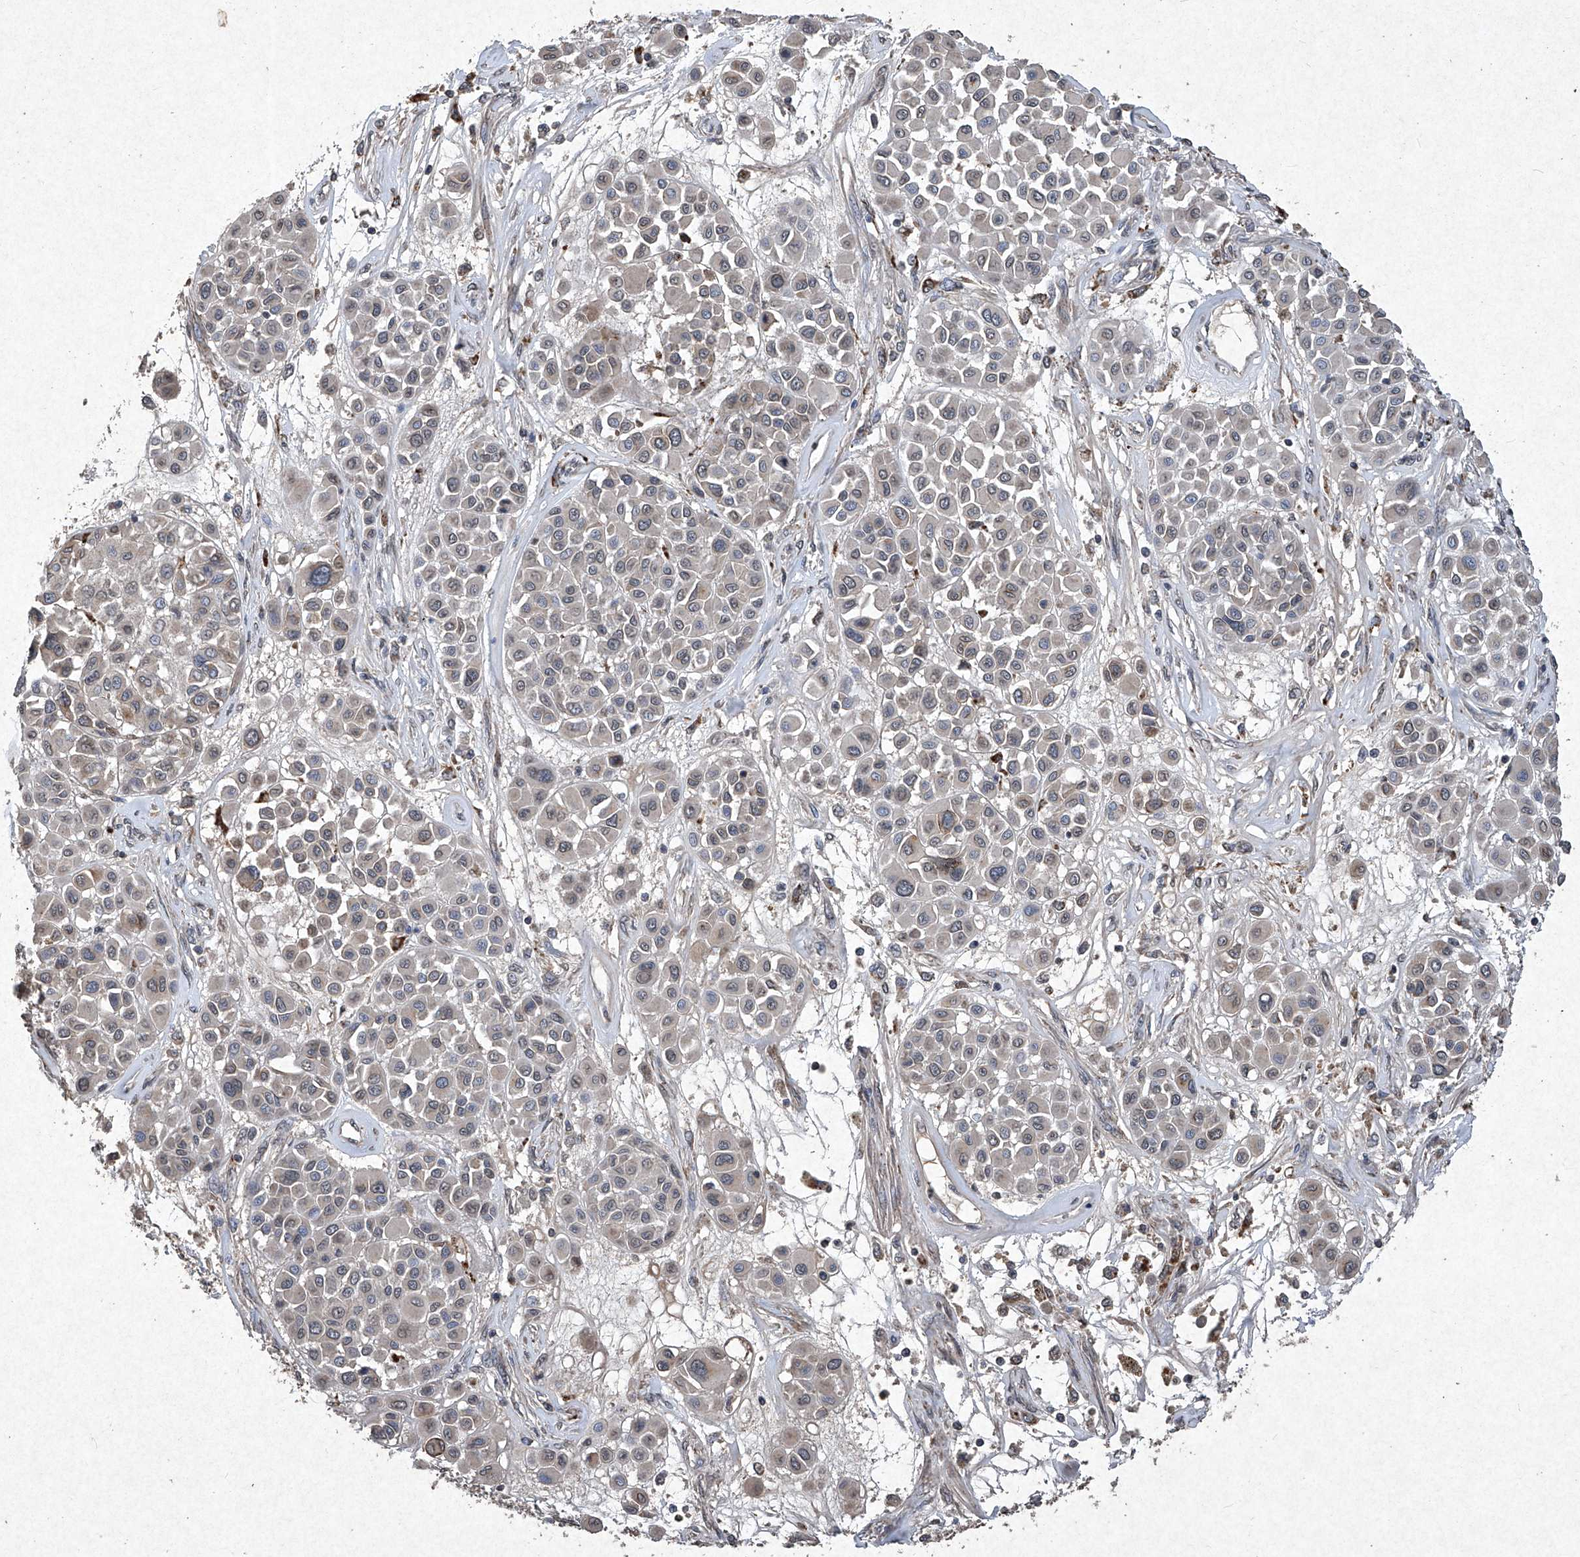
{"staining": {"intensity": "negative", "quantity": "none", "location": "none"}, "tissue": "melanoma", "cell_type": "Tumor cells", "image_type": "cancer", "snomed": [{"axis": "morphology", "description": "Malignant melanoma, Metastatic site"}, {"axis": "topography", "description": "Soft tissue"}], "caption": "A high-resolution image shows IHC staining of malignant melanoma (metastatic site), which exhibits no significant positivity in tumor cells.", "gene": "MED16", "patient": {"sex": "male", "age": 41}}